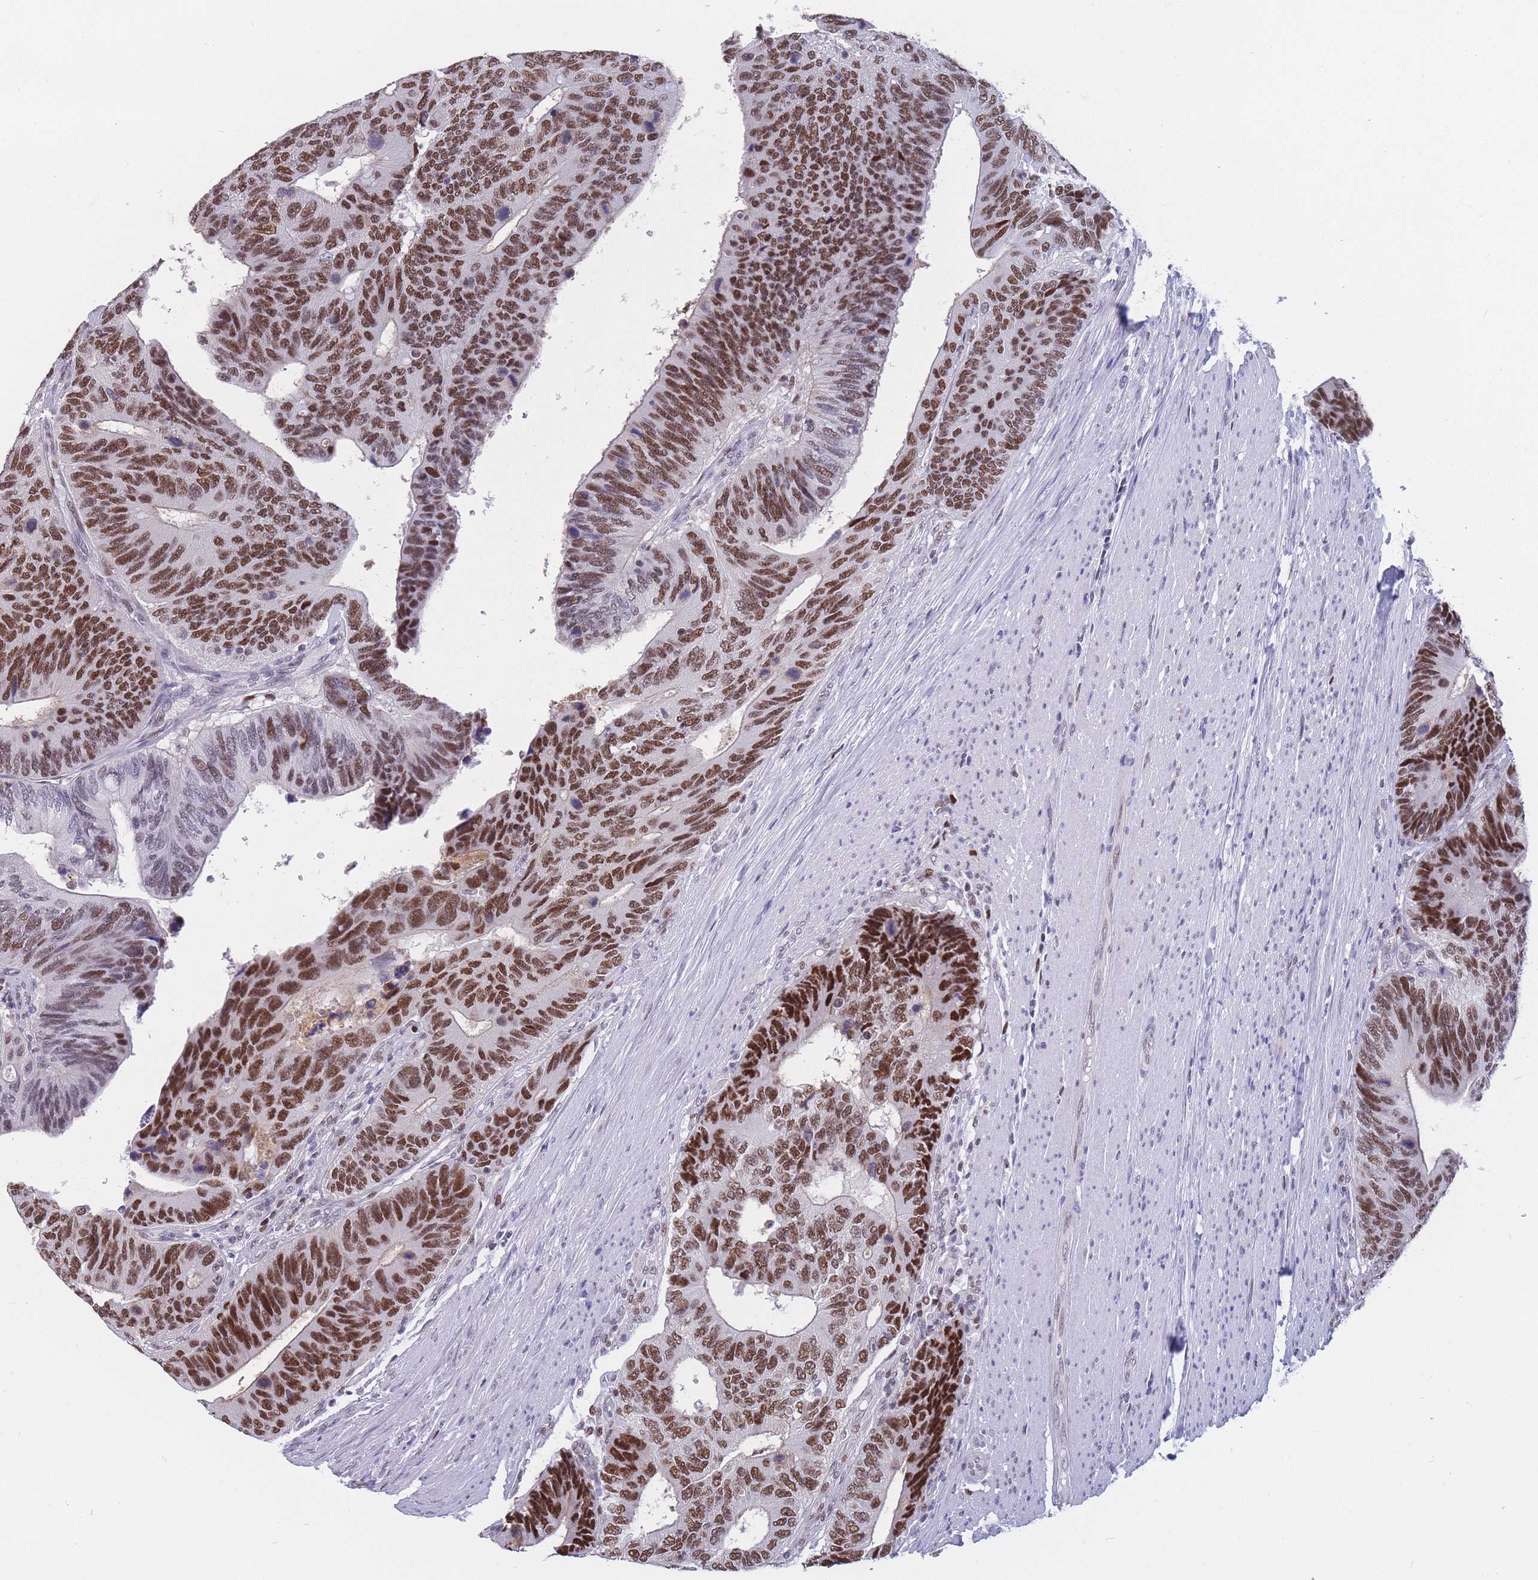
{"staining": {"intensity": "strong", "quantity": ">75%", "location": "nuclear"}, "tissue": "colorectal cancer", "cell_type": "Tumor cells", "image_type": "cancer", "snomed": [{"axis": "morphology", "description": "Adenocarcinoma, NOS"}, {"axis": "topography", "description": "Colon"}], "caption": "Immunohistochemistry of colorectal cancer (adenocarcinoma) reveals high levels of strong nuclear staining in about >75% of tumor cells. Using DAB (brown) and hematoxylin (blue) stains, captured at high magnification using brightfield microscopy.", "gene": "NASP", "patient": {"sex": "male", "age": 87}}